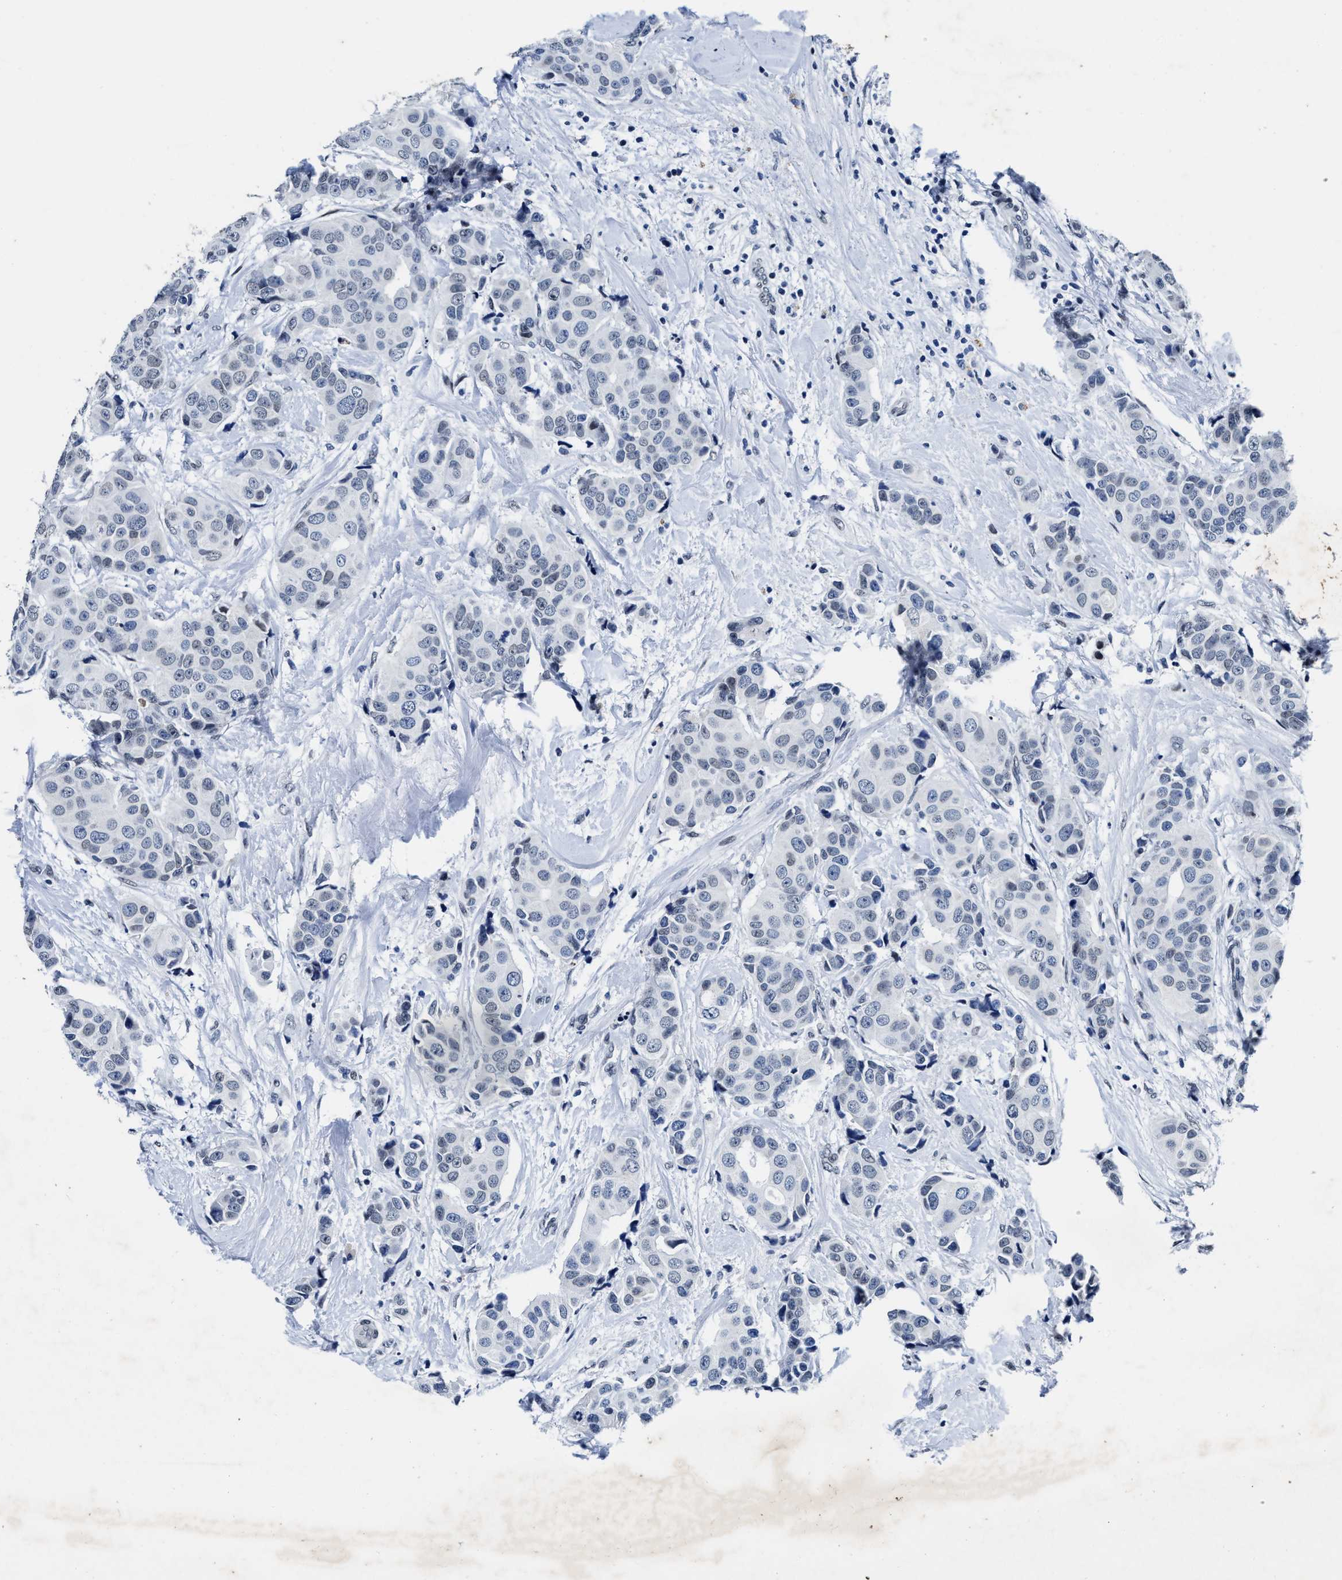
{"staining": {"intensity": "negative", "quantity": "none", "location": "none"}, "tissue": "breast cancer", "cell_type": "Tumor cells", "image_type": "cancer", "snomed": [{"axis": "morphology", "description": "Normal tissue, NOS"}, {"axis": "morphology", "description": "Duct carcinoma"}, {"axis": "topography", "description": "Breast"}], "caption": "Human infiltrating ductal carcinoma (breast) stained for a protein using IHC displays no positivity in tumor cells.", "gene": "UBN2", "patient": {"sex": "female", "age": 39}}